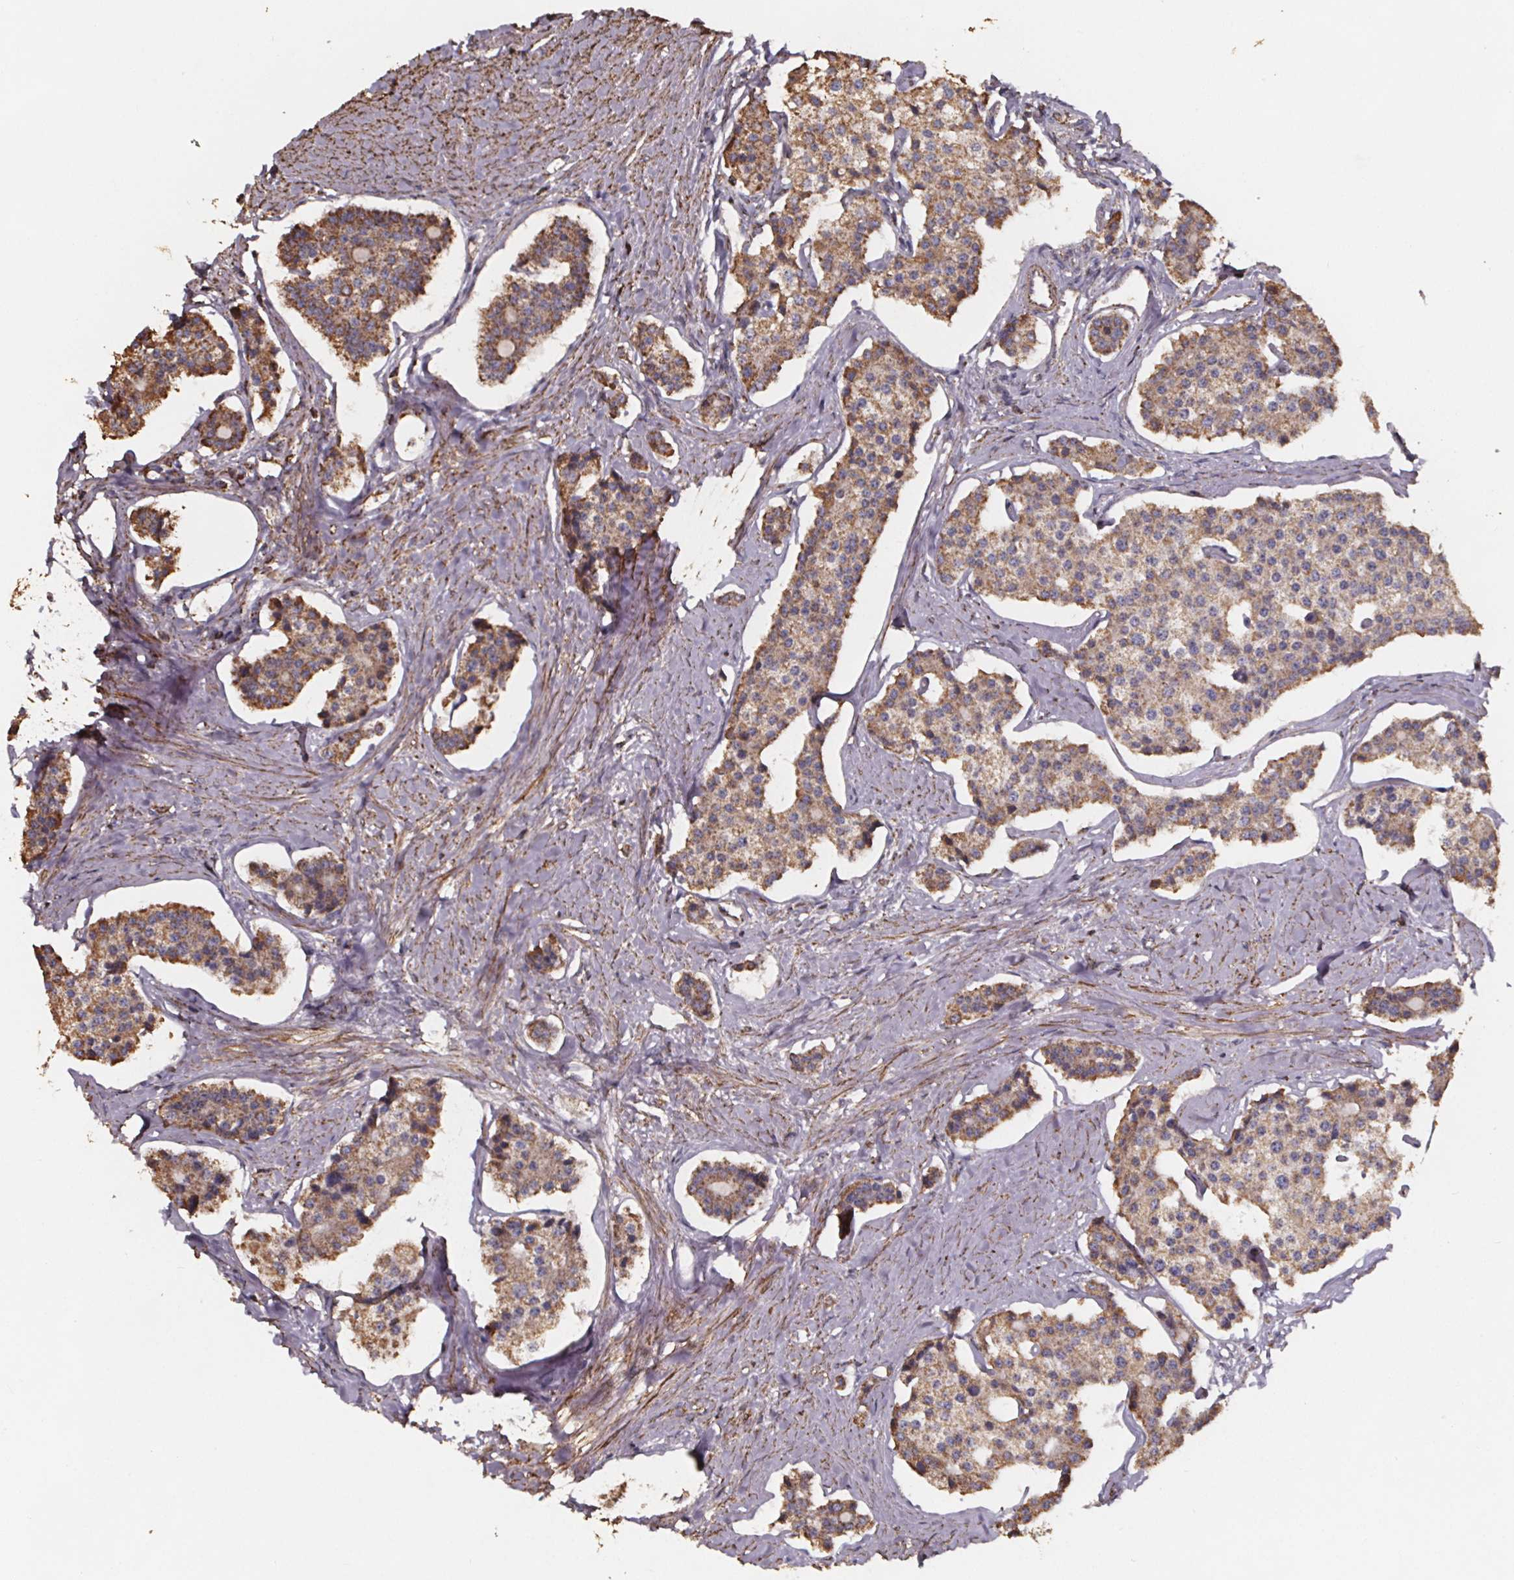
{"staining": {"intensity": "moderate", "quantity": ">75%", "location": "cytoplasmic/membranous"}, "tissue": "carcinoid", "cell_type": "Tumor cells", "image_type": "cancer", "snomed": [{"axis": "morphology", "description": "Carcinoid, malignant, NOS"}, {"axis": "topography", "description": "Small intestine"}], "caption": "Malignant carcinoid was stained to show a protein in brown. There is medium levels of moderate cytoplasmic/membranous expression in approximately >75% of tumor cells.", "gene": "SLC35D2", "patient": {"sex": "female", "age": 65}}